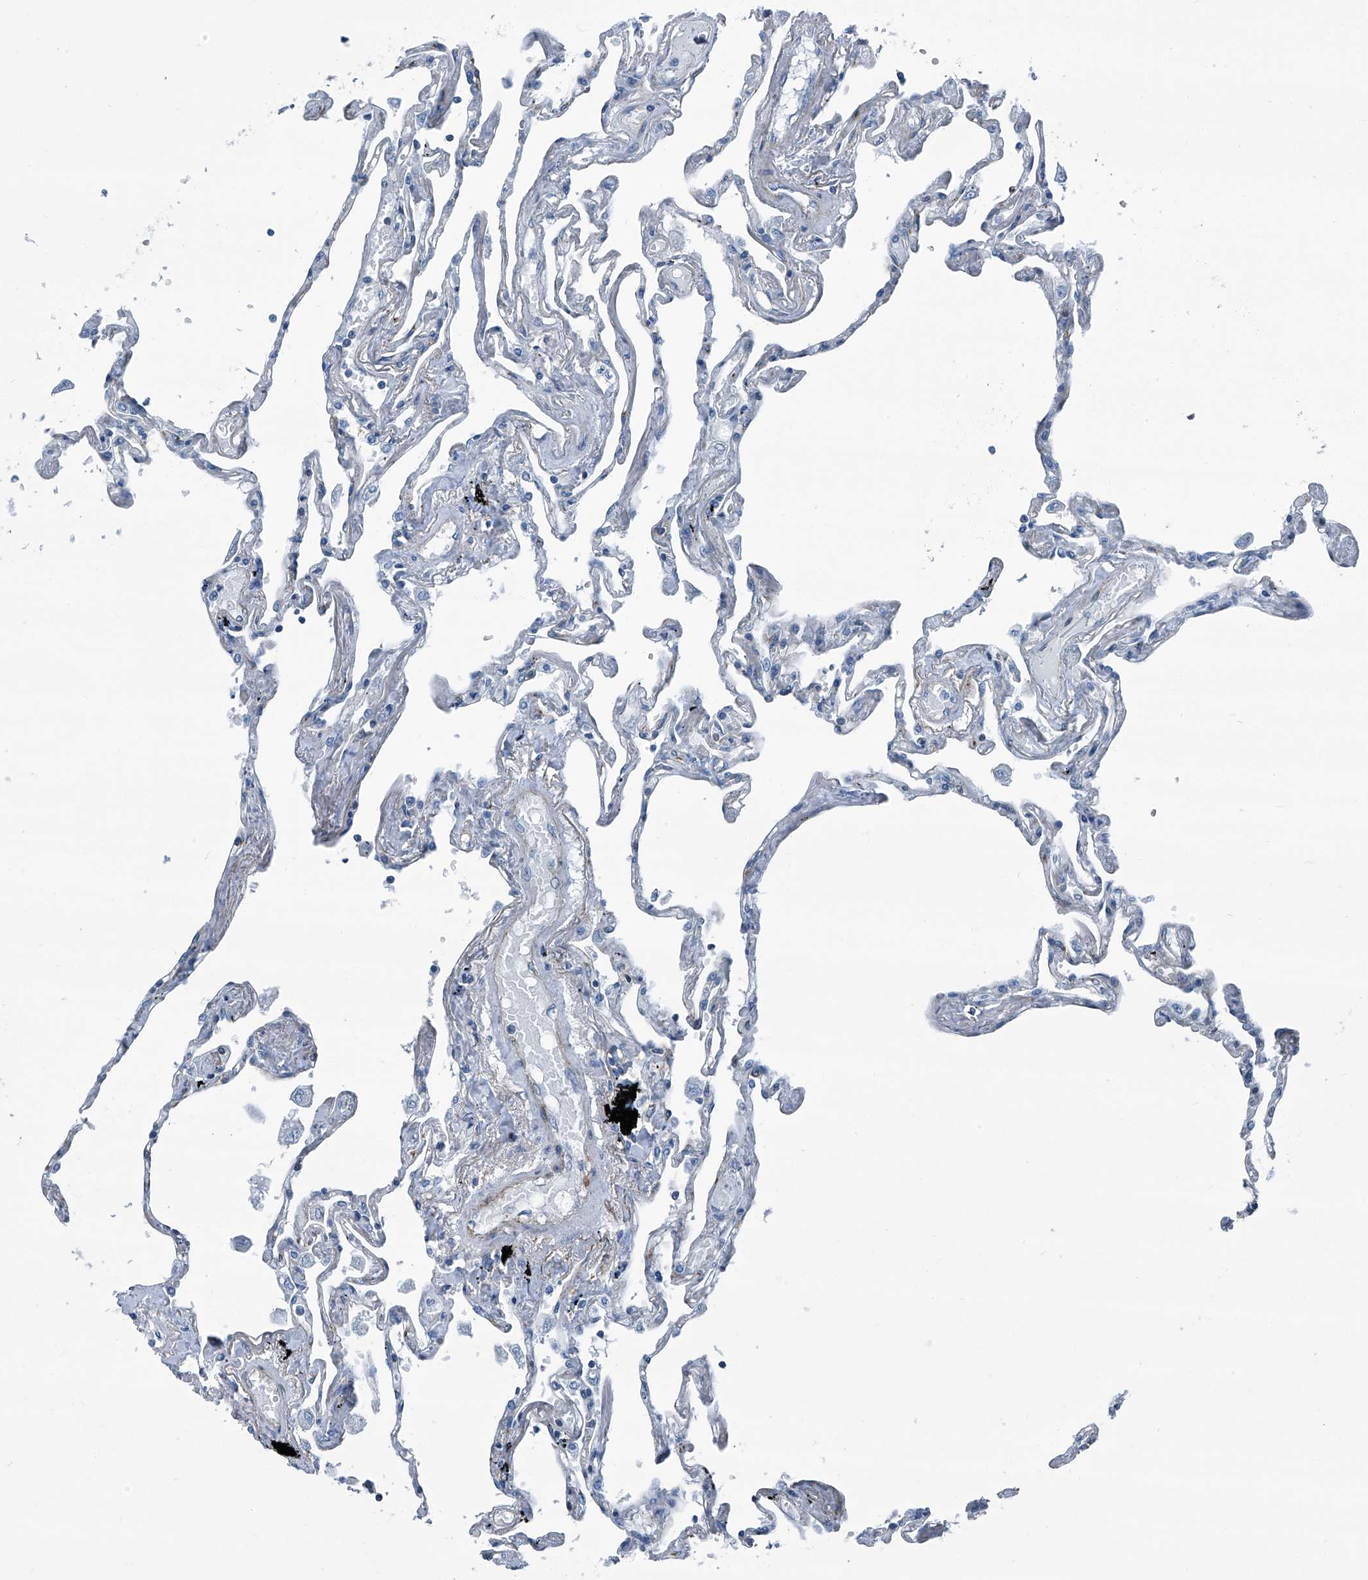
{"staining": {"intensity": "negative", "quantity": "none", "location": "none"}, "tissue": "lung", "cell_type": "Alveolar cells", "image_type": "normal", "snomed": [{"axis": "morphology", "description": "Normal tissue, NOS"}, {"axis": "topography", "description": "Lung"}], "caption": "Immunohistochemistry micrograph of normal lung: human lung stained with DAB reveals no significant protein positivity in alveolar cells.", "gene": "SEPTIN7", "patient": {"sex": "female", "age": 67}}